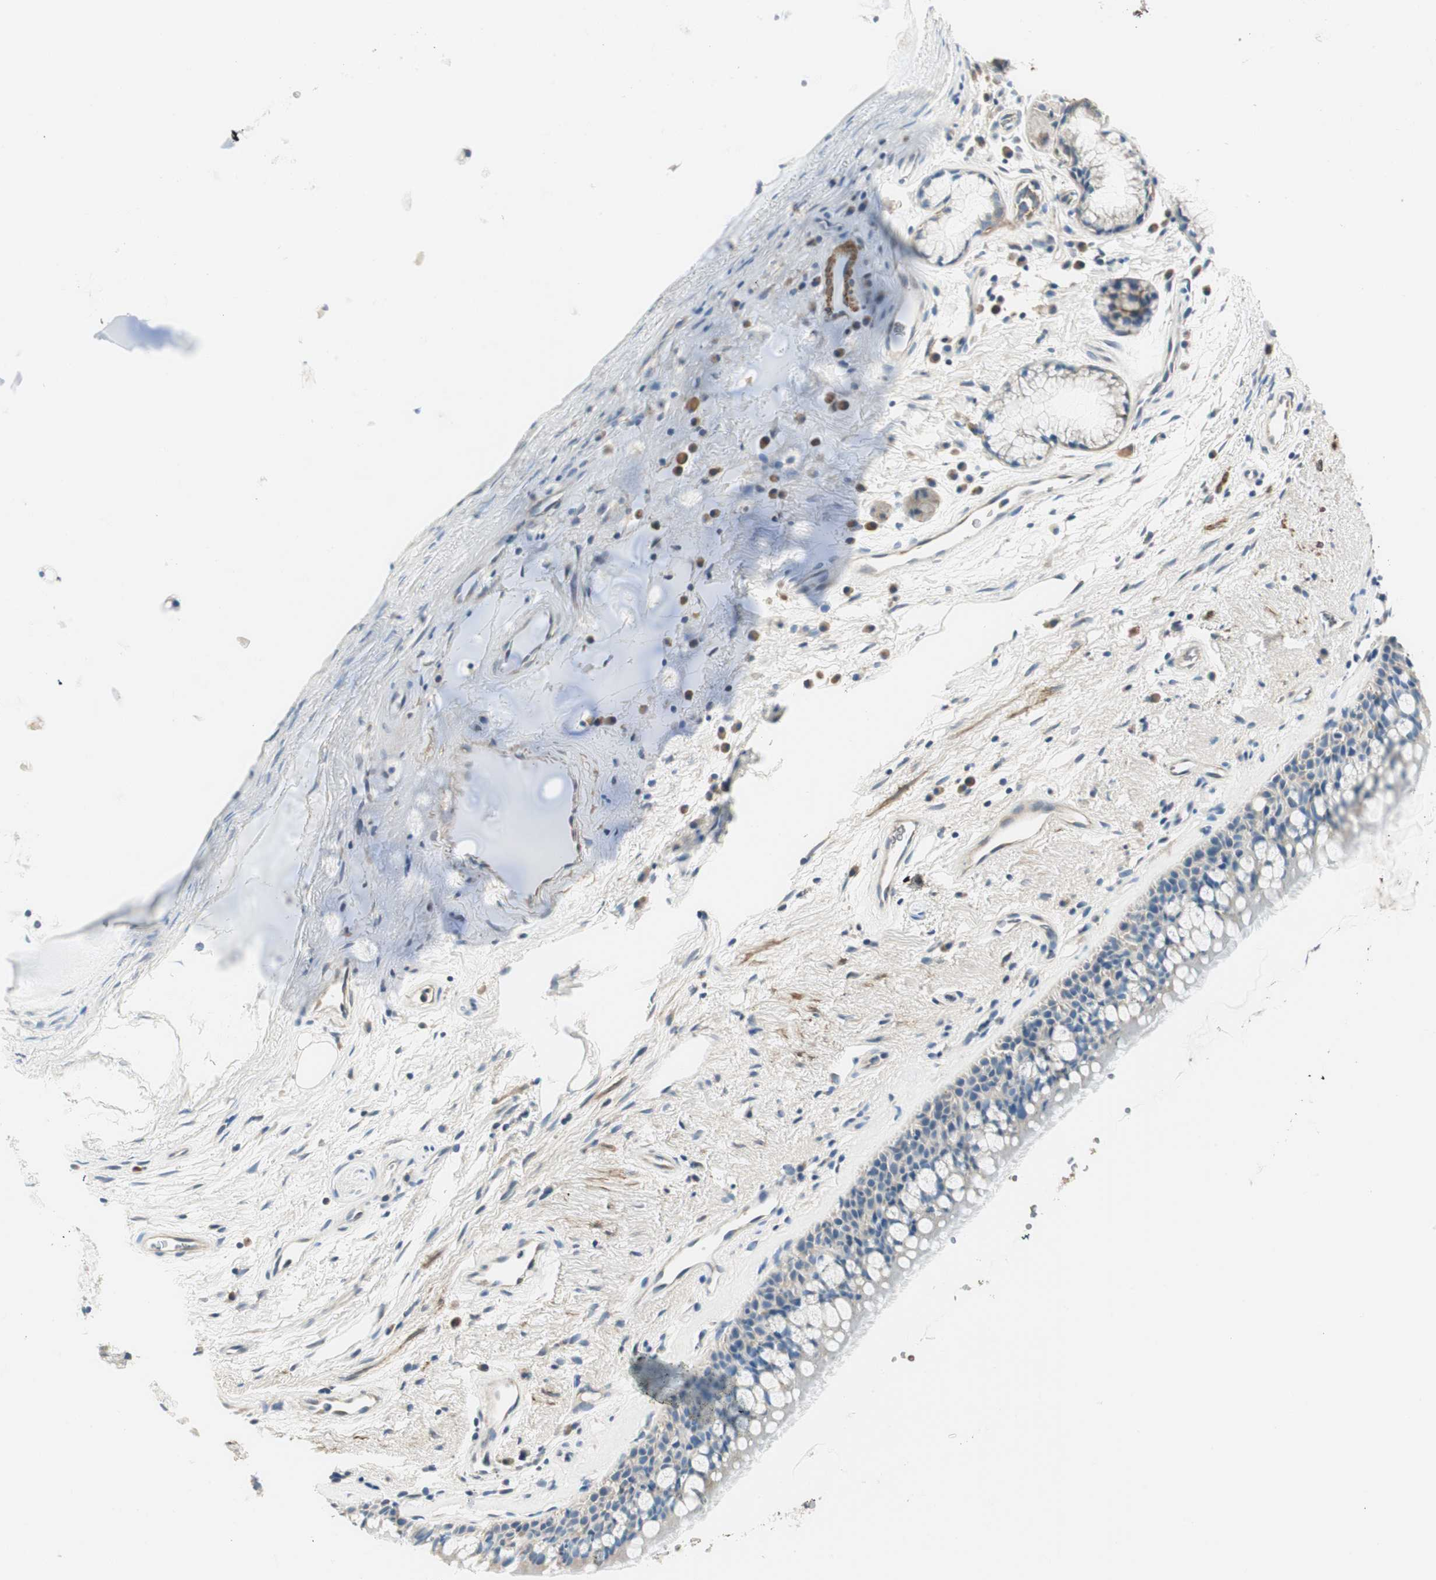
{"staining": {"intensity": "moderate", "quantity": "<25%", "location": "cytoplasmic/membranous"}, "tissue": "bronchus", "cell_type": "Respiratory epithelial cells", "image_type": "normal", "snomed": [{"axis": "morphology", "description": "Normal tissue, NOS"}, {"axis": "topography", "description": "Bronchus"}], "caption": "A high-resolution image shows immunohistochemistry (IHC) staining of unremarkable bronchus, which reveals moderate cytoplasmic/membranous staining in about <25% of respiratory epithelial cells.", "gene": "RORB", "patient": {"sex": "female", "age": 54}}